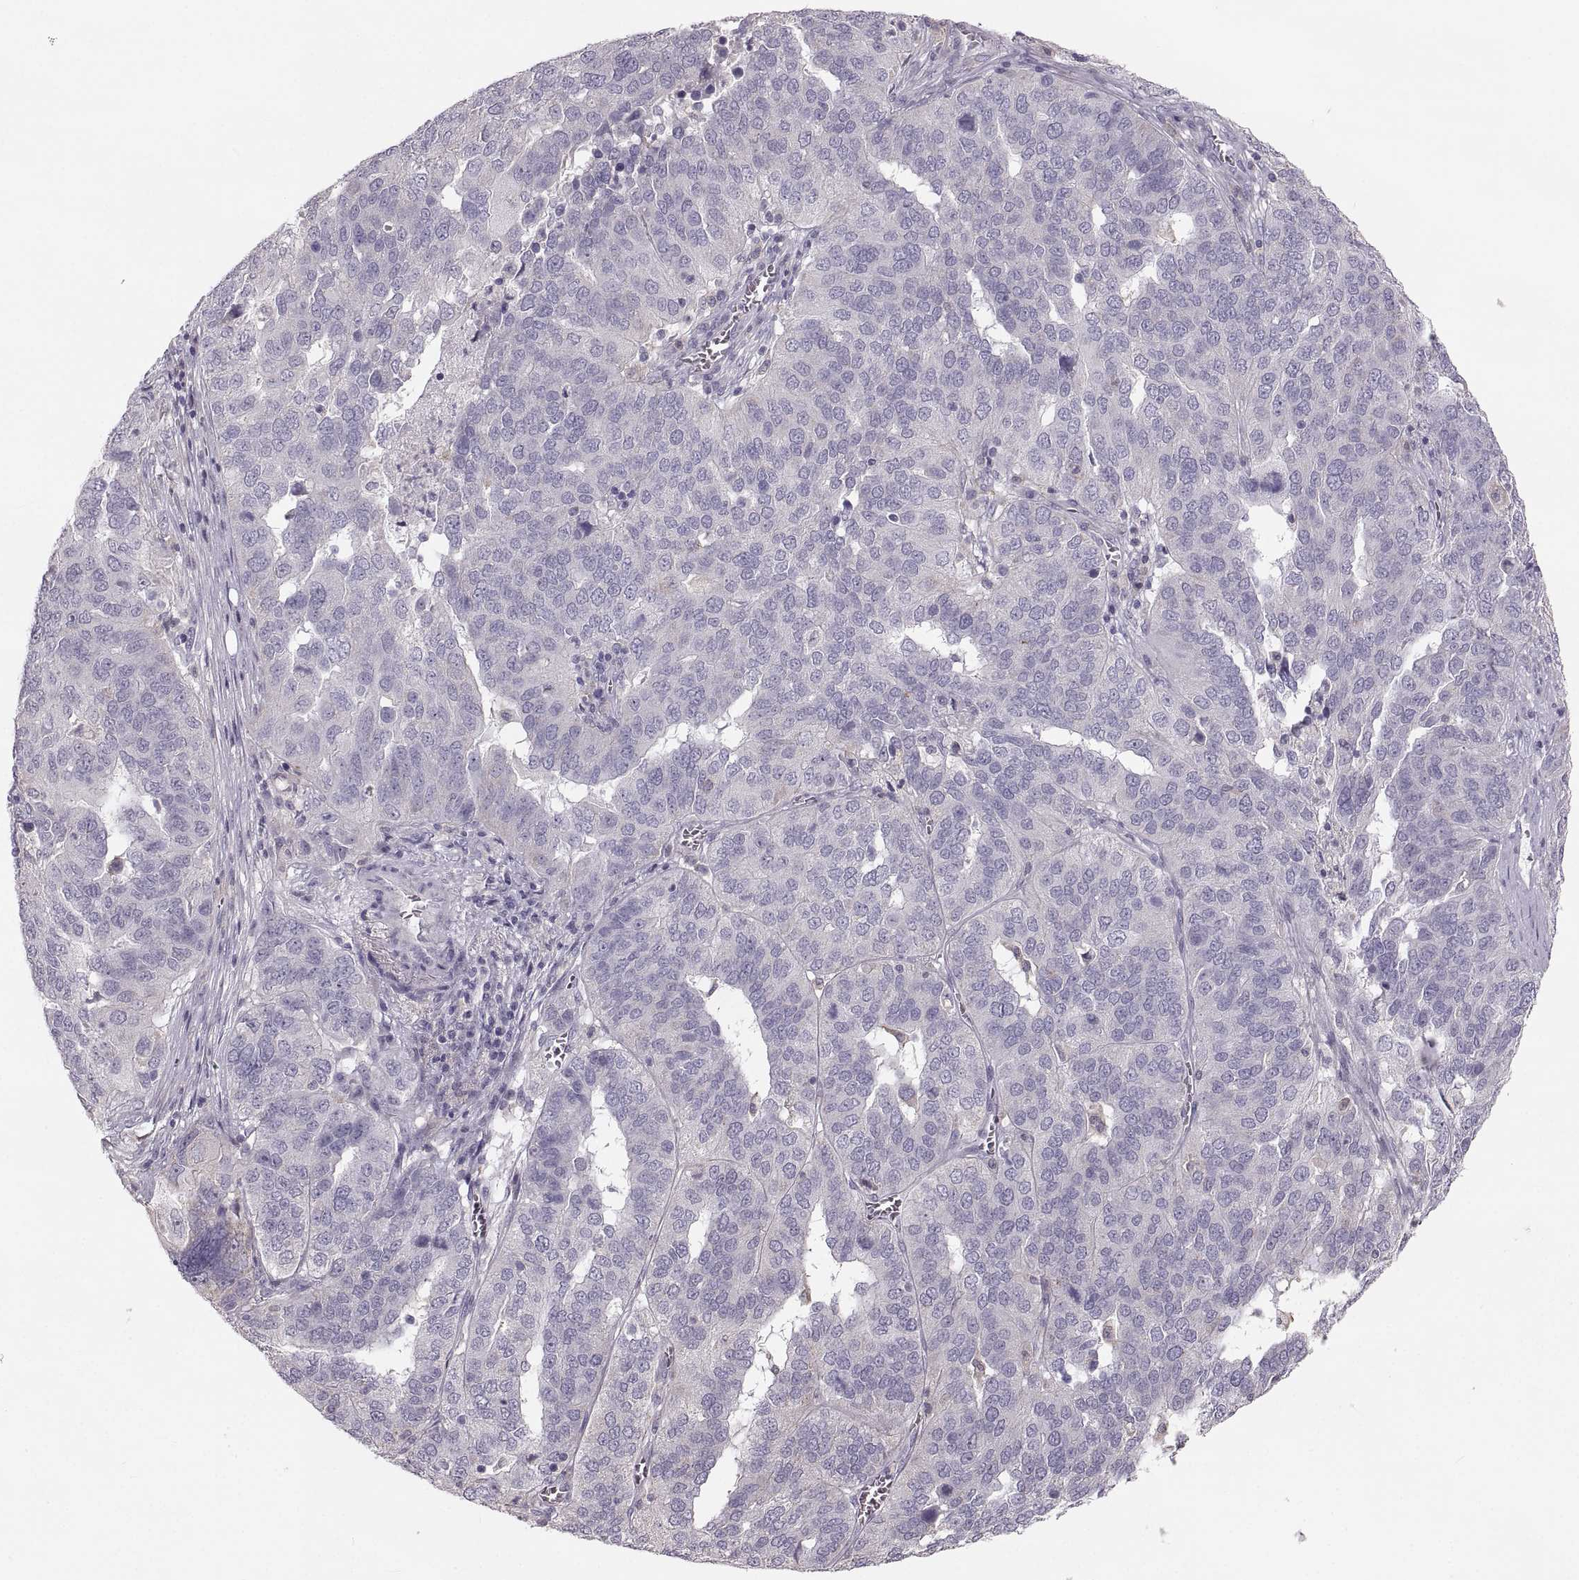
{"staining": {"intensity": "negative", "quantity": "none", "location": "none"}, "tissue": "ovarian cancer", "cell_type": "Tumor cells", "image_type": "cancer", "snomed": [{"axis": "morphology", "description": "Carcinoma, endometroid"}, {"axis": "topography", "description": "Soft tissue"}, {"axis": "topography", "description": "Ovary"}], "caption": "This image is of ovarian cancer stained with IHC to label a protein in brown with the nuclei are counter-stained blue. There is no staining in tumor cells.", "gene": "RUNDC3A", "patient": {"sex": "female", "age": 52}}